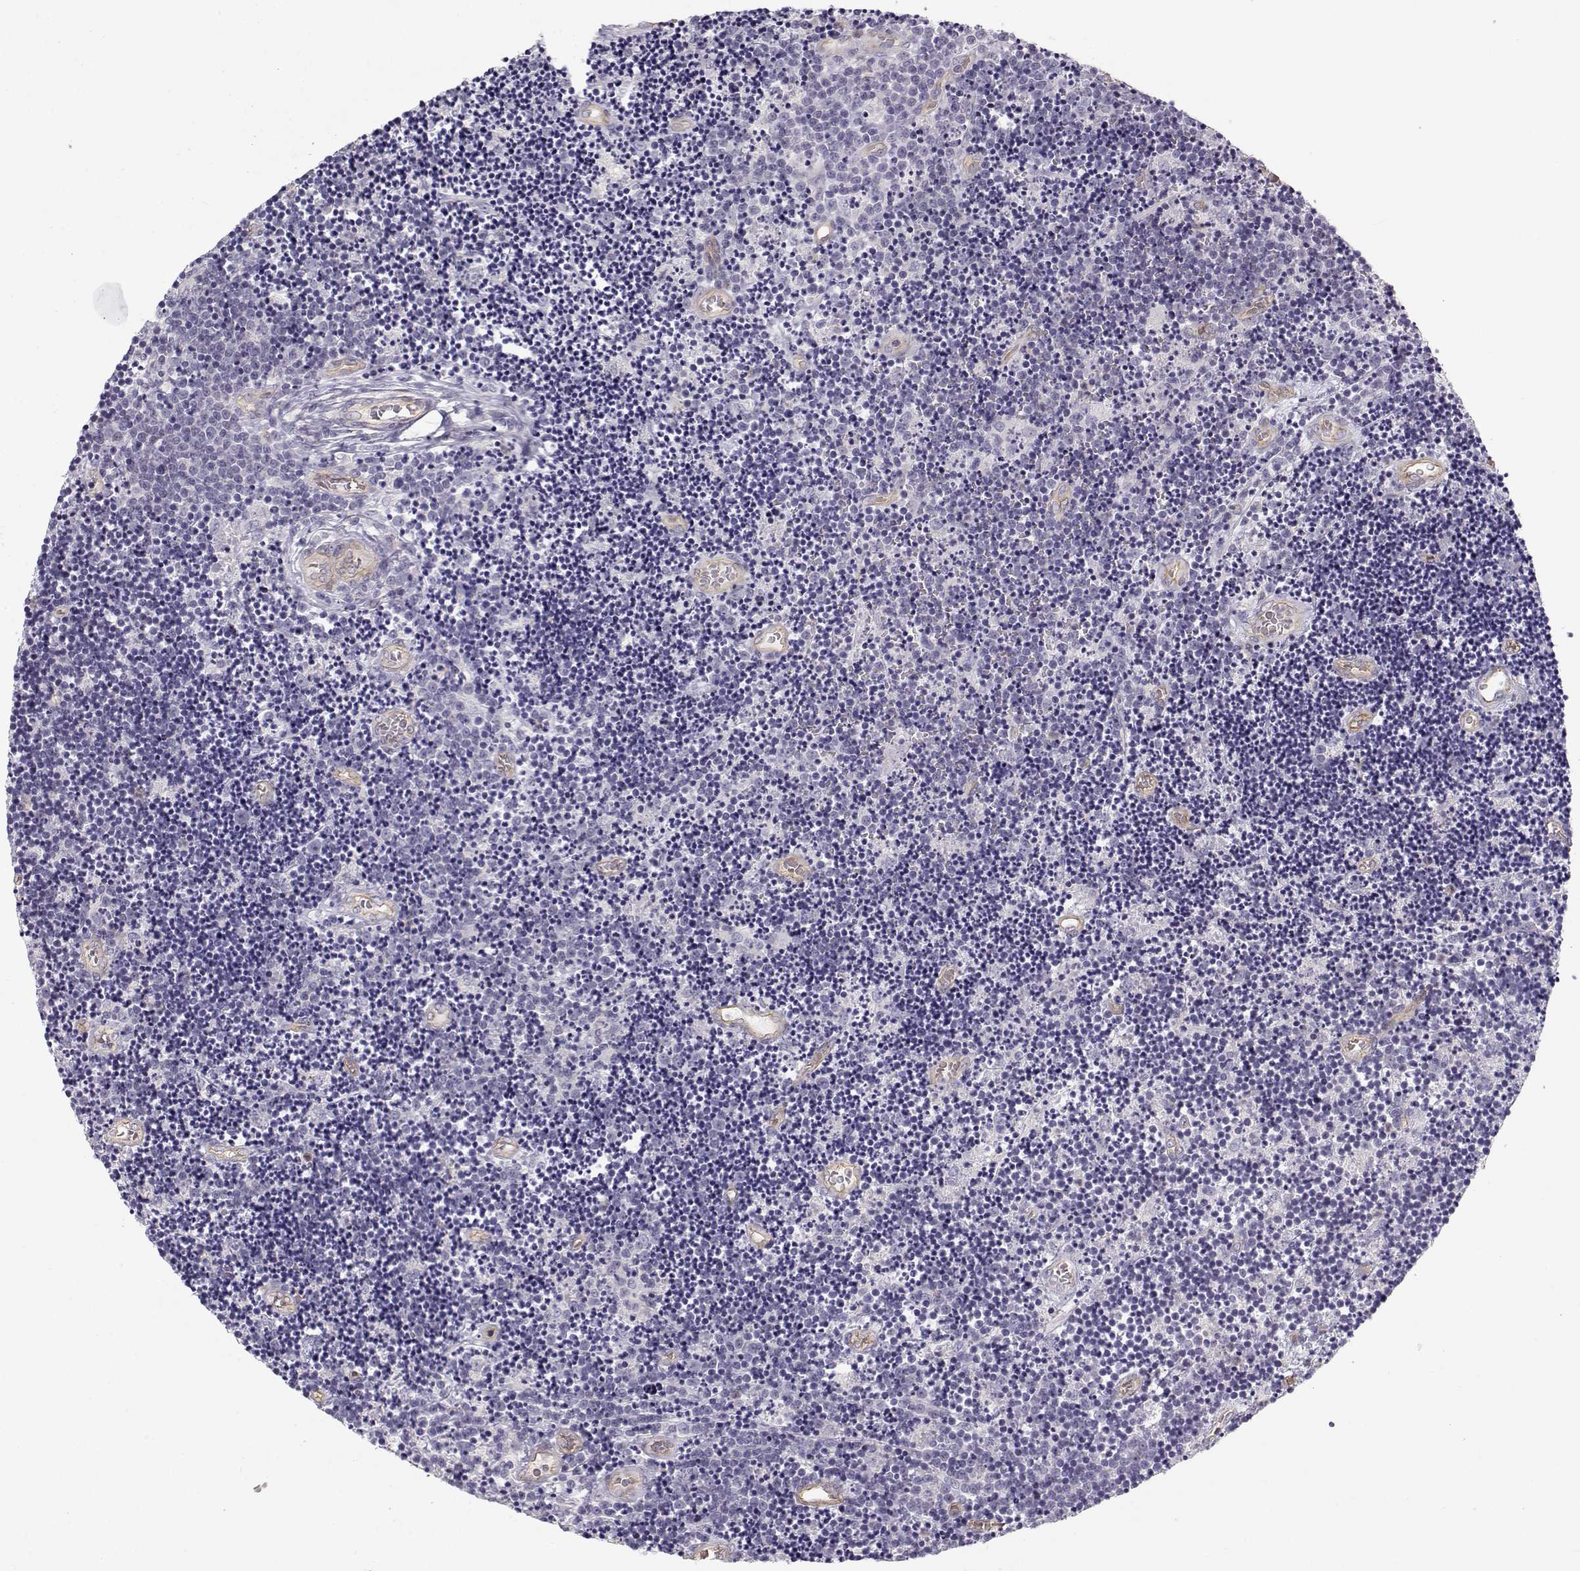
{"staining": {"intensity": "negative", "quantity": "none", "location": "none"}, "tissue": "lymphoma", "cell_type": "Tumor cells", "image_type": "cancer", "snomed": [{"axis": "morphology", "description": "Malignant lymphoma, non-Hodgkin's type, Low grade"}, {"axis": "topography", "description": "Brain"}], "caption": "IHC micrograph of human lymphoma stained for a protein (brown), which exhibits no expression in tumor cells.", "gene": "MYO1A", "patient": {"sex": "female", "age": 66}}